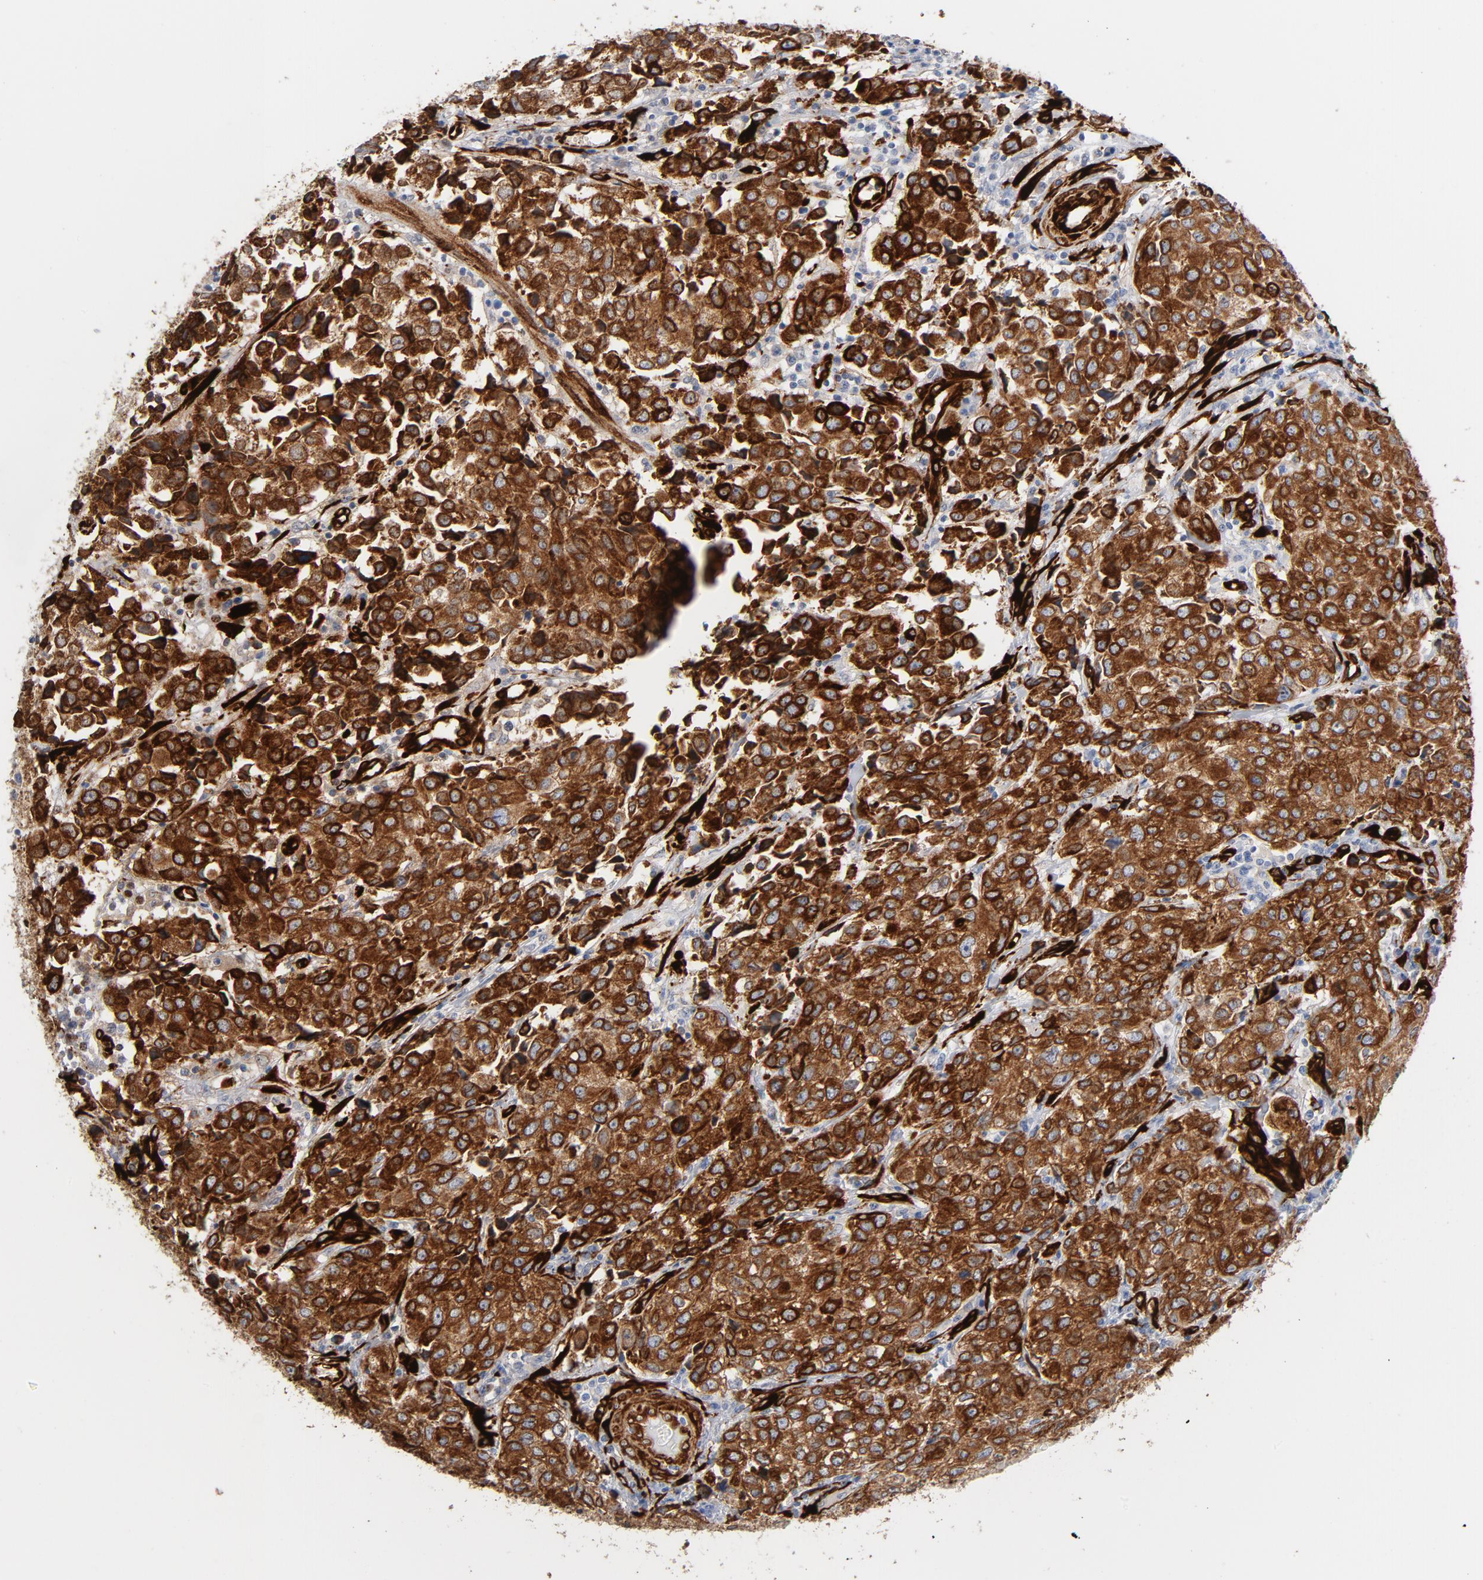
{"staining": {"intensity": "strong", "quantity": ">75%", "location": "cytoplasmic/membranous"}, "tissue": "urothelial cancer", "cell_type": "Tumor cells", "image_type": "cancer", "snomed": [{"axis": "morphology", "description": "Urothelial carcinoma, High grade"}, {"axis": "topography", "description": "Urinary bladder"}], "caption": "High-grade urothelial carcinoma tissue reveals strong cytoplasmic/membranous positivity in approximately >75% of tumor cells, visualized by immunohistochemistry. The staining was performed using DAB to visualize the protein expression in brown, while the nuclei were stained in blue with hematoxylin (Magnification: 20x).", "gene": "SERPINH1", "patient": {"sex": "female", "age": 75}}